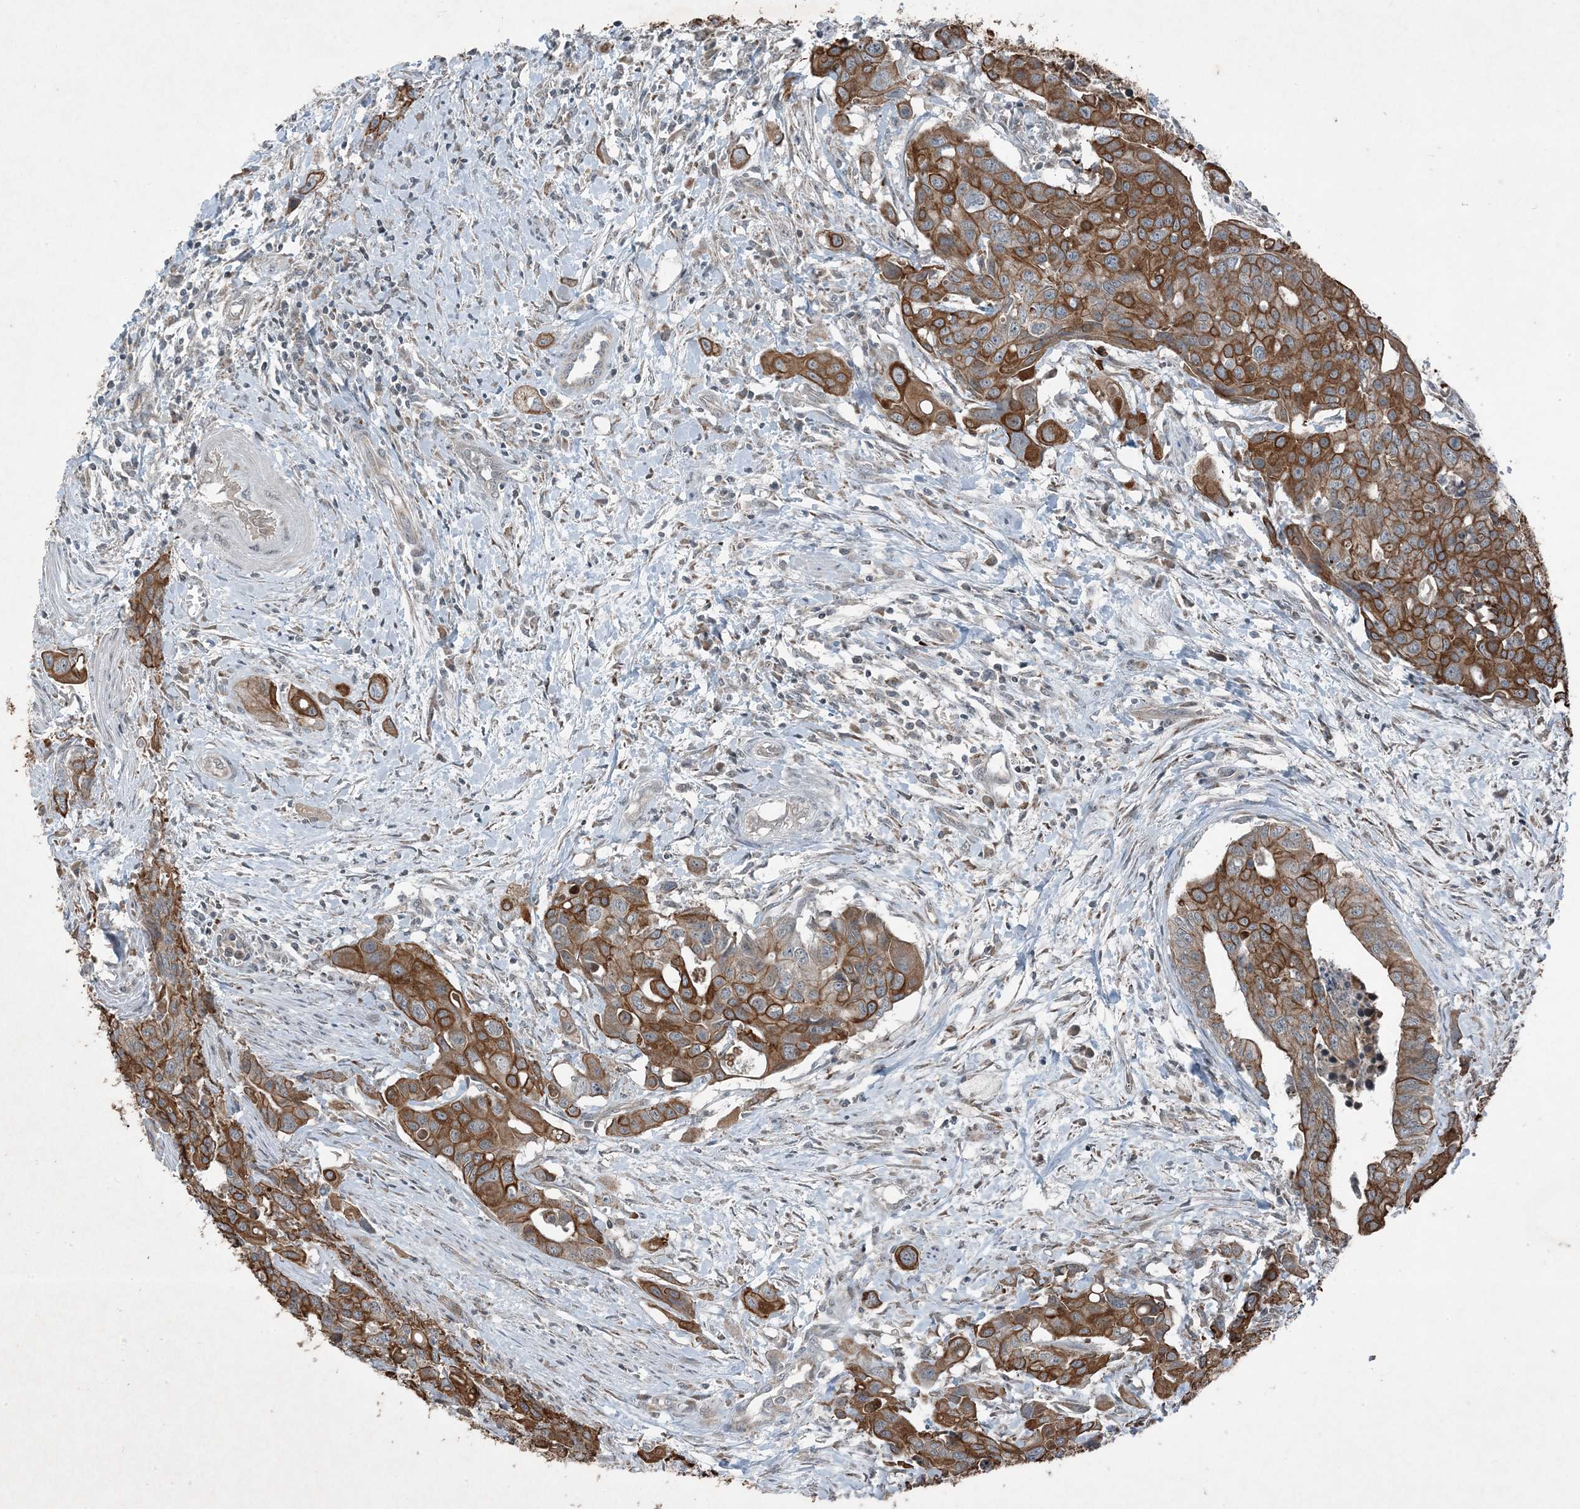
{"staining": {"intensity": "moderate", "quantity": ">75%", "location": "cytoplasmic/membranous"}, "tissue": "colorectal cancer", "cell_type": "Tumor cells", "image_type": "cancer", "snomed": [{"axis": "morphology", "description": "Adenocarcinoma, NOS"}, {"axis": "topography", "description": "Colon"}], "caption": "Brown immunohistochemical staining in human adenocarcinoma (colorectal) reveals moderate cytoplasmic/membranous expression in approximately >75% of tumor cells.", "gene": "PC", "patient": {"sex": "male", "age": 77}}